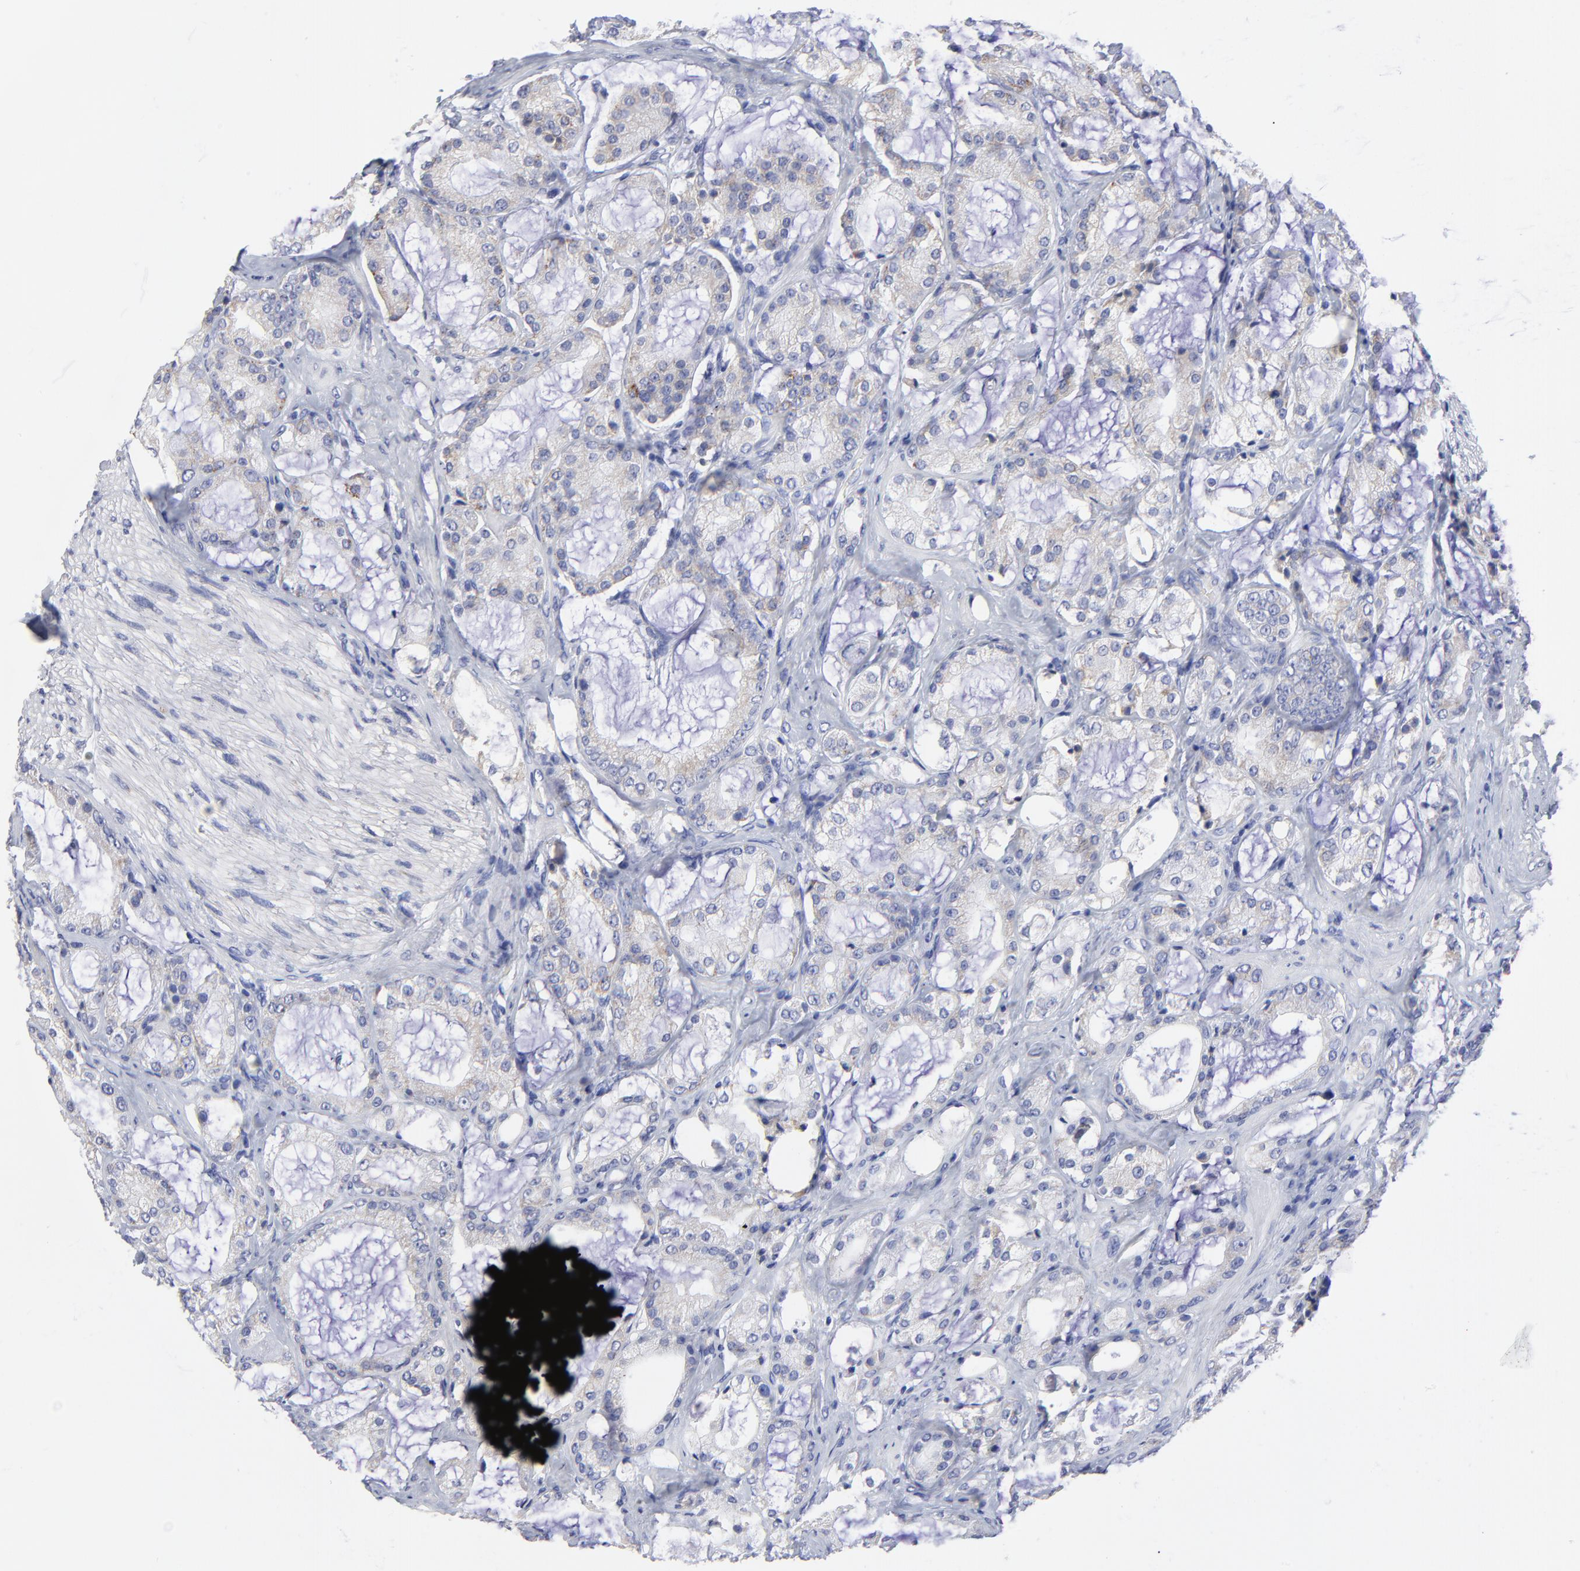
{"staining": {"intensity": "weak", "quantity": "25%-75%", "location": "cytoplasmic/membranous"}, "tissue": "prostate cancer", "cell_type": "Tumor cells", "image_type": "cancer", "snomed": [{"axis": "morphology", "description": "Adenocarcinoma, Medium grade"}, {"axis": "topography", "description": "Prostate"}], "caption": "The photomicrograph demonstrates staining of medium-grade adenocarcinoma (prostate), revealing weak cytoplasmic/membranous protein staining (brown color) within tumor cells. (DAB (3,3'-diaminobenzidine) IHC, brown staining for protein, blue staining for nuclei).", "gene": "DUSP9", "patient": {"sex": "male", "age": 70}}